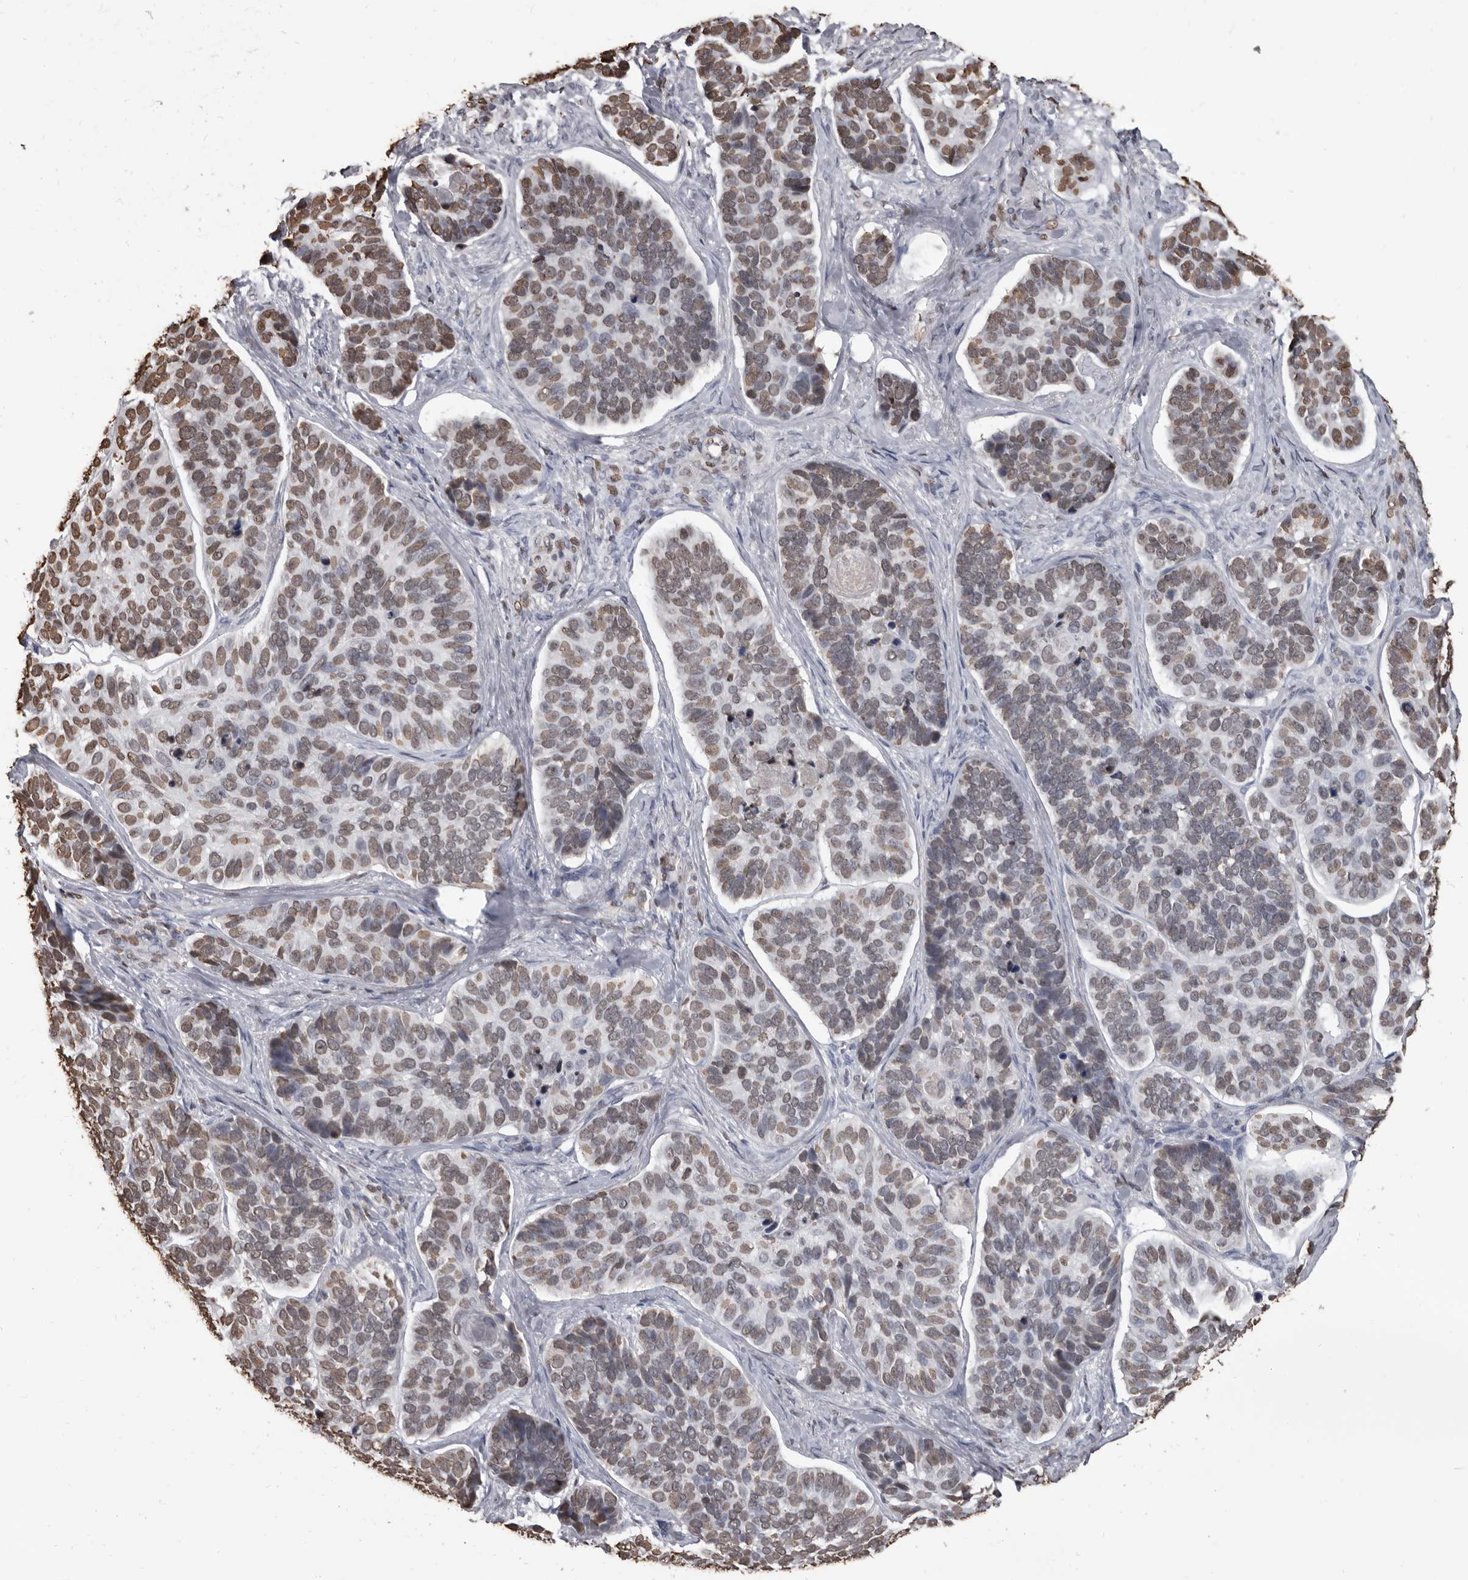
{"staining": {"intensity": "moderate", "quantity": ">75%", "location": "nuclear"}, "tissue": "skin cancer", "cell_type": "Tumor cells", "image_type": "cancer", "snomed": [{"axis": "morphology", "description": "Basal cell carcinoma"}, {"axis": "topography", "description": "Skin"}], "caption": "Moderate nuclear positivity is identified in approximately >75% of tumor cells in skin basal cell carcinoma.", "gene": "AHR", "patient": {"sex": "male", "age": 62}}